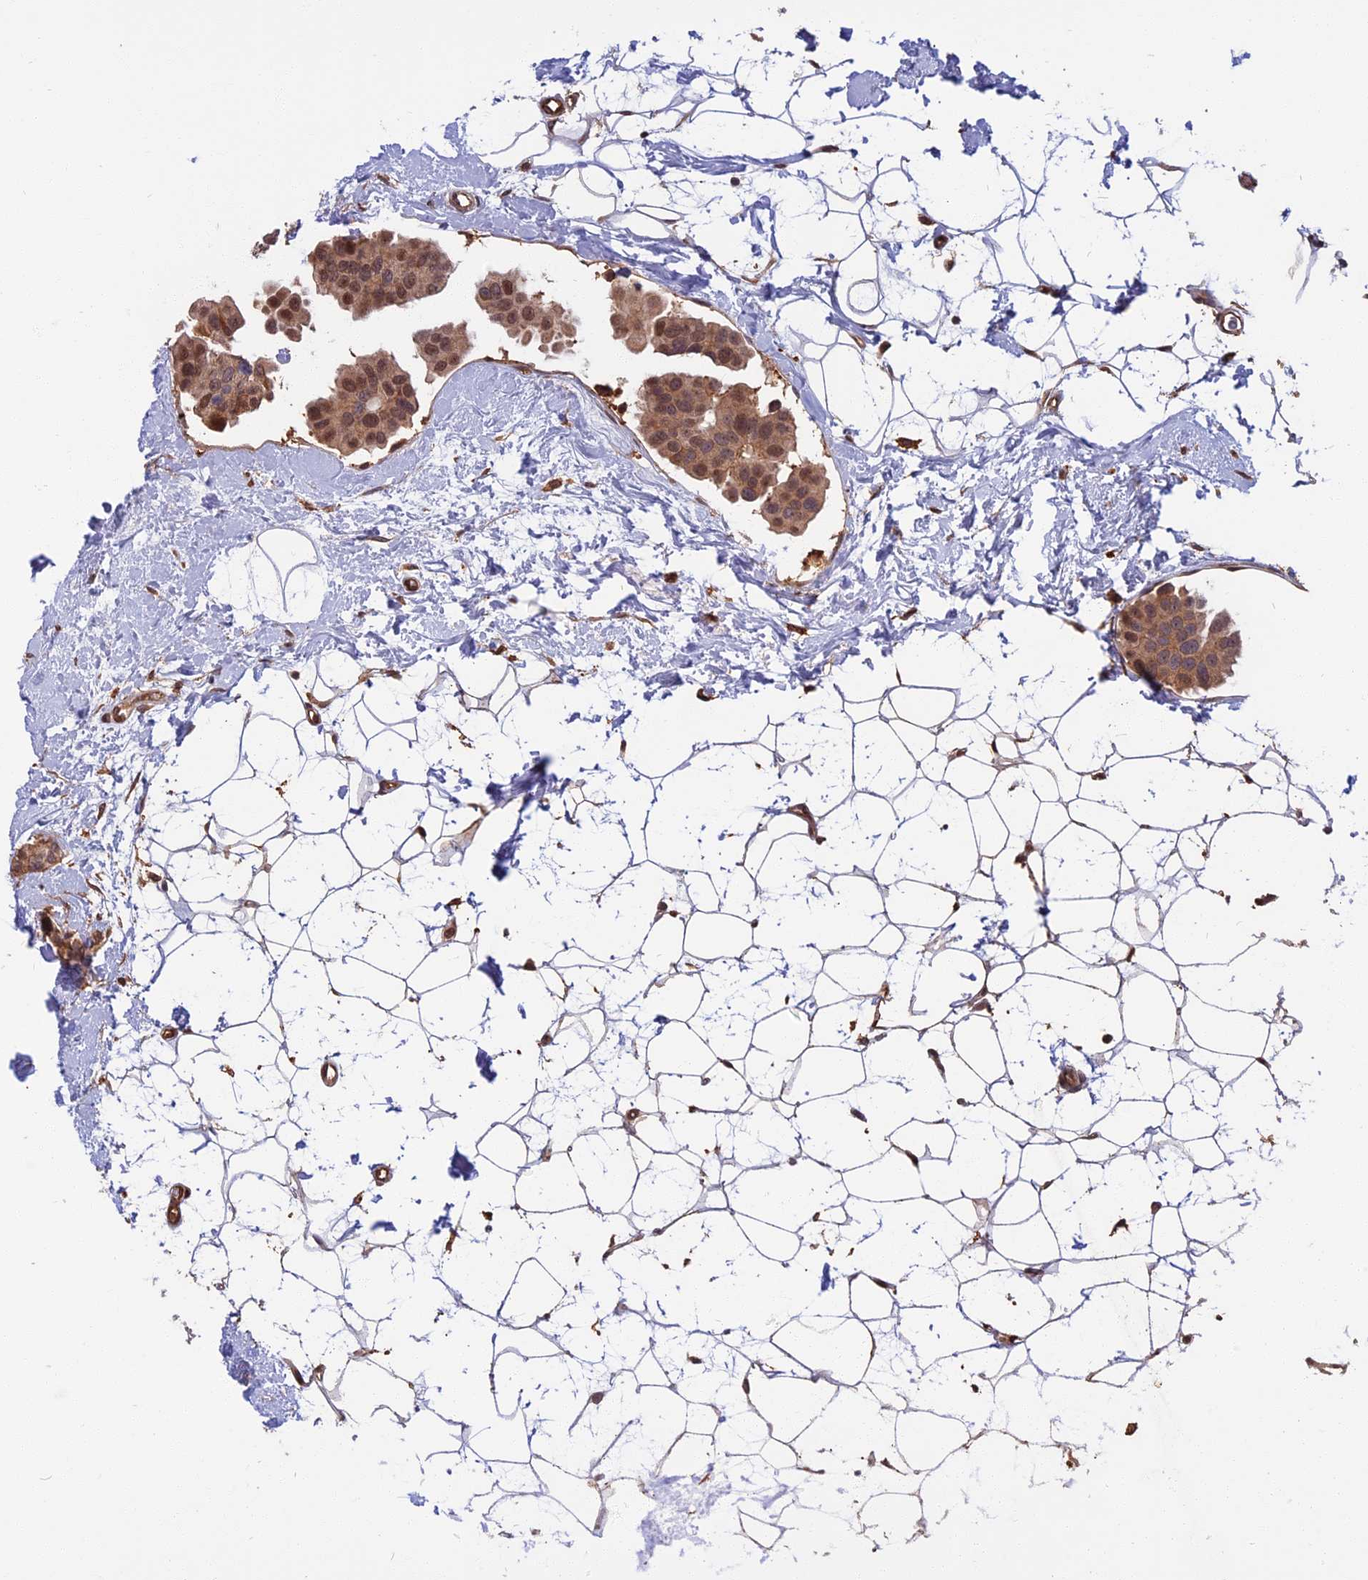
{"staining": {"intensity": "moderate", "quantity": ">75%", "location": "cytoplasmic/membranous,nuclear"}, "tissue": "breast cancer", "cell_type": "Tumor cells", "image_type": "cancer", "snomed": [{"axis": "morphology", "description": "Normal tissue, NOS"}, {"axis": "morphology", "description": "Duct carcinoma"}, {"axis": "topography", "description": "Breast"}], "caption": "This micrograph exhibits breast intraductal carcinoma stained with IHC to label a protein in brown. The cytoplasmic/membranous and nuclear of tumor cells show moderate positivity for the protein. Nuclei are counter-stained blue.", "gene": "SPG11", "patient": {"sex": "female", "age": 39}}